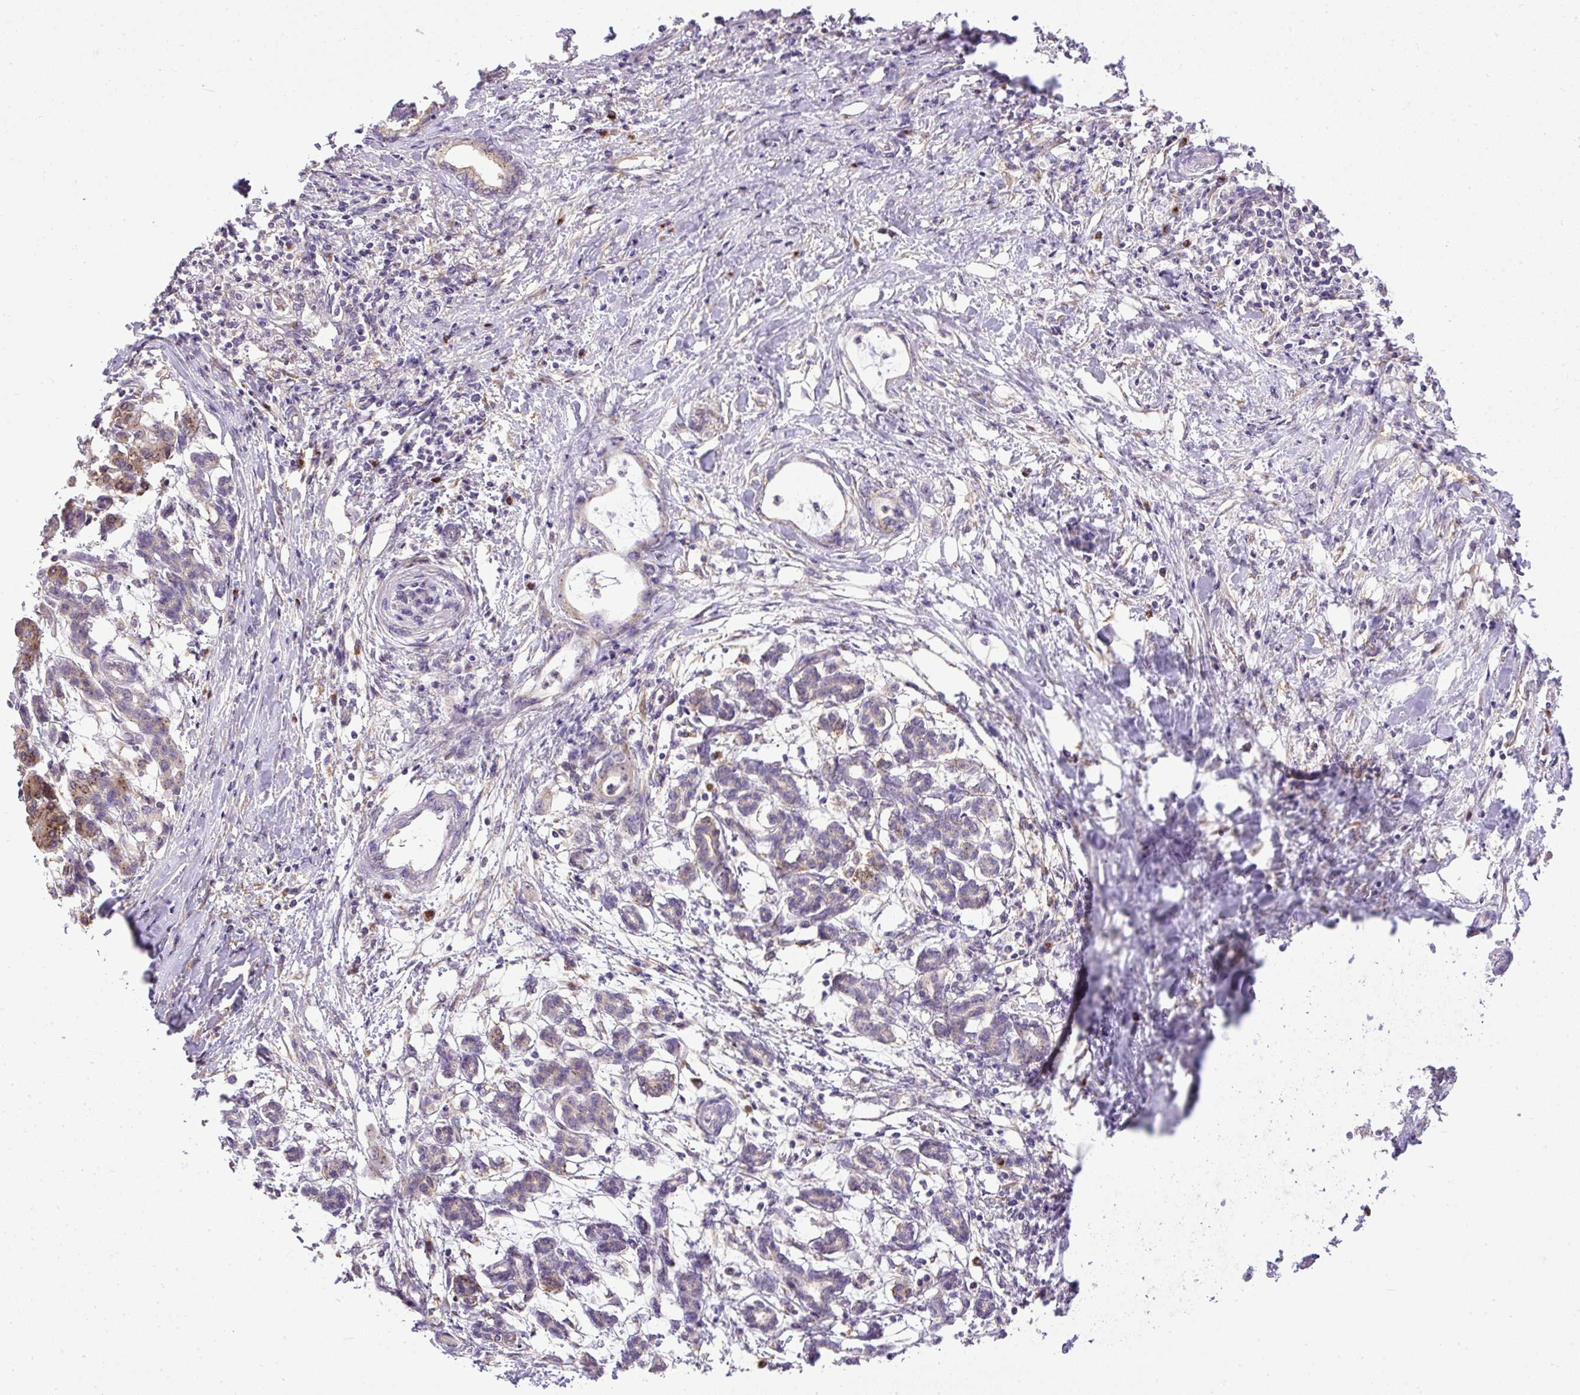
{"staining": {"intensity": "negative", "quantity": "none", "location": "none"}, "tissue": "pancreatic cancer", "cell_type": "Tumor cells", "image_type": "cancer", "snomed": [{"axis": "morphology", "description": "Adenocarcinoma, NOS"}, {"axis": "topography", "description": "Pancreas"}], "caption": "Tumor cells are negative for brown protein staining in pancreatic cancer (adenocarcinoma).", "gene": "SMC4", "patient": {"sex": "female", "age": 55}}